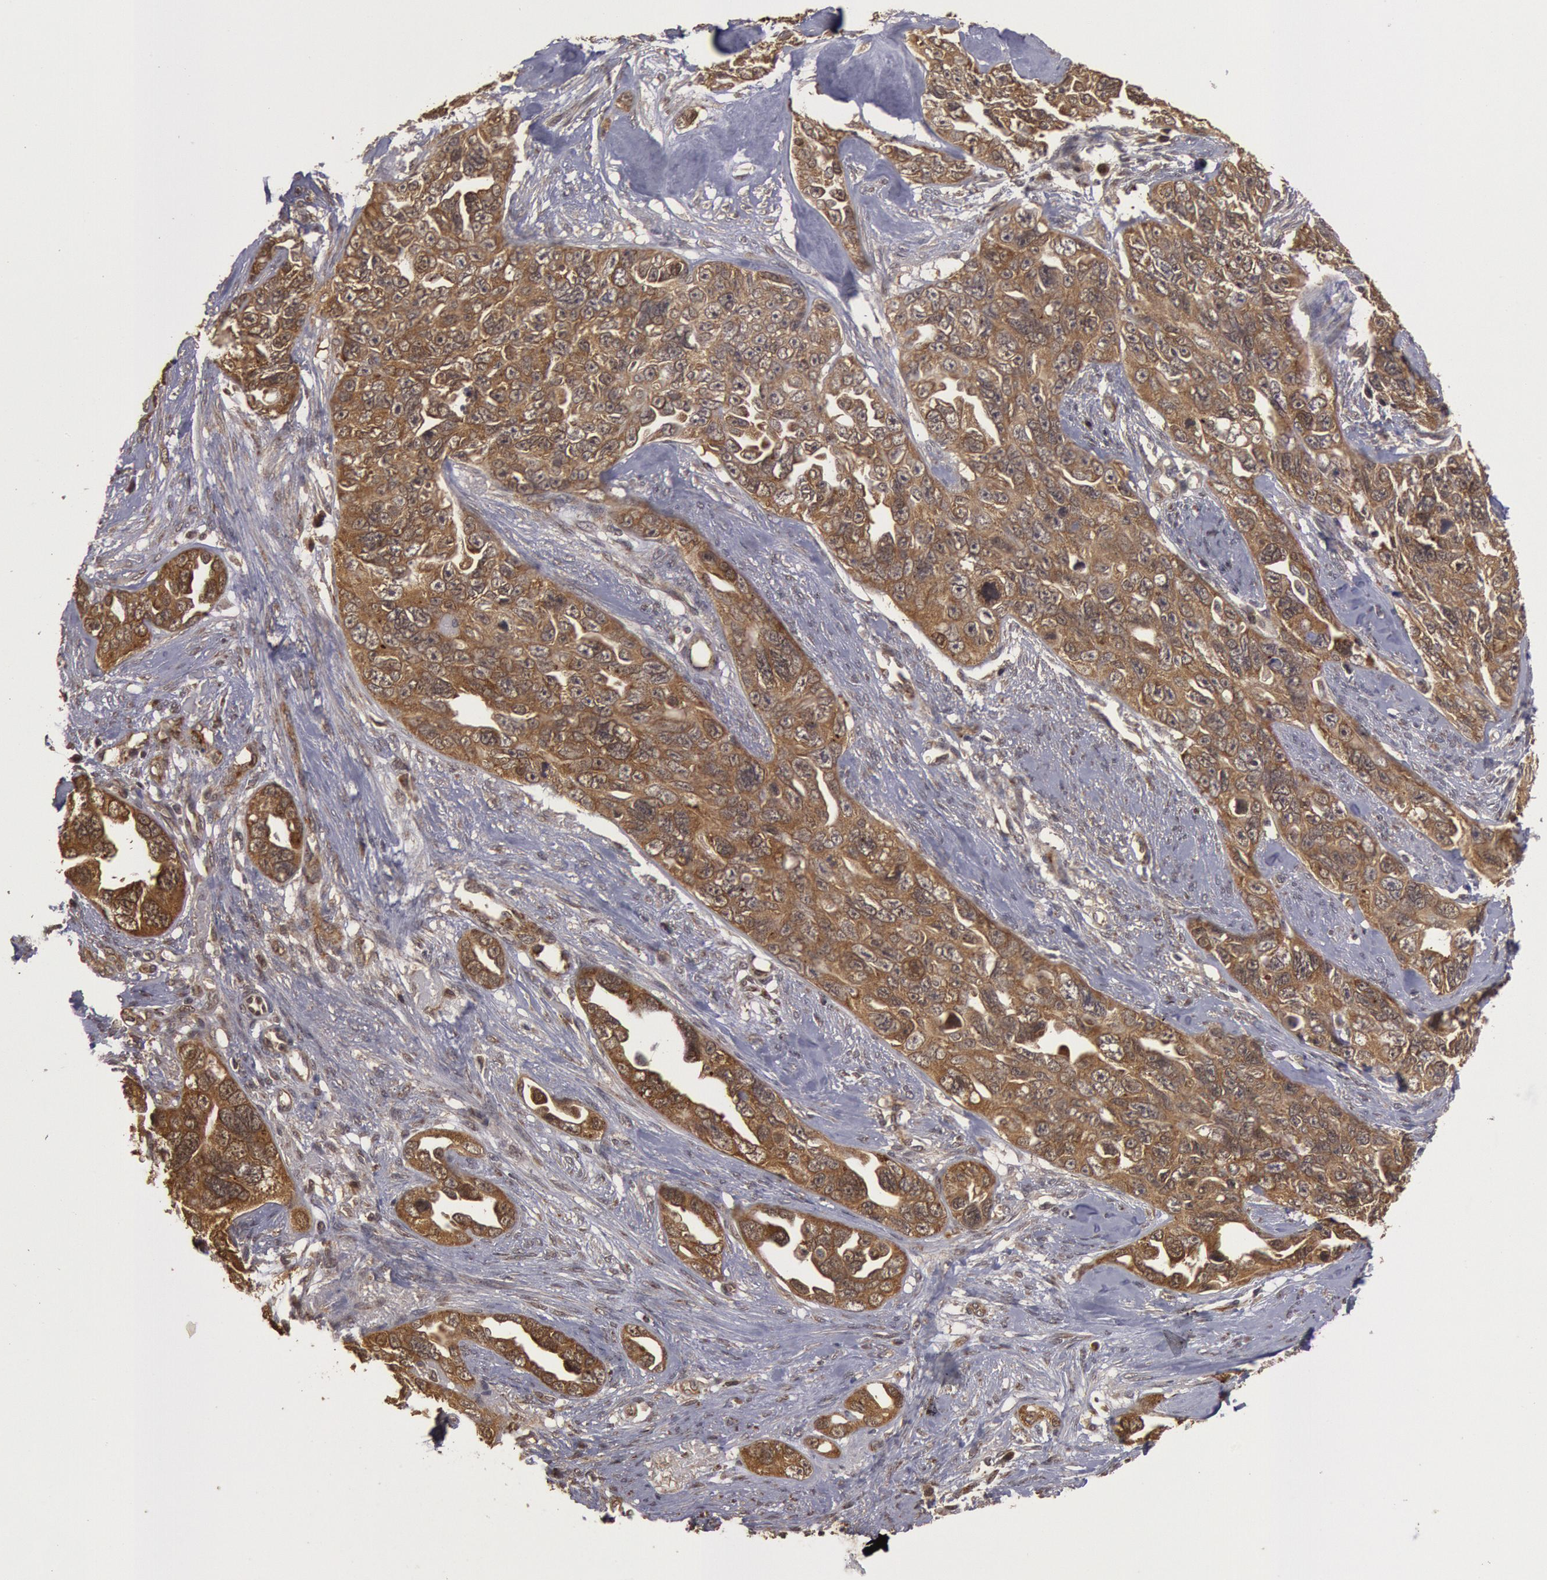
{"staining": {"intensity": "moderate", "quantity": ">75%", "location": "cytoplasmic/membranous"}, "tissue": "ovarian cancer", "cell_type": "Tumor cells", "image_type": "cancer", "snomed": [{"axis": "morphology", "description": "Cystadenocarcinoma, serous, NOS"}, {"axis": "topography", "description": "Ovary"}], "caption": "Protein expression analysis of human ovarian cancer (serous cystadenocarcinoma) reveals moderate cytoplasmic/membranous expression in approximately >75% of tumor cells.", "gene": "USP14", "patient": {"sex": "female", "age": 63}}